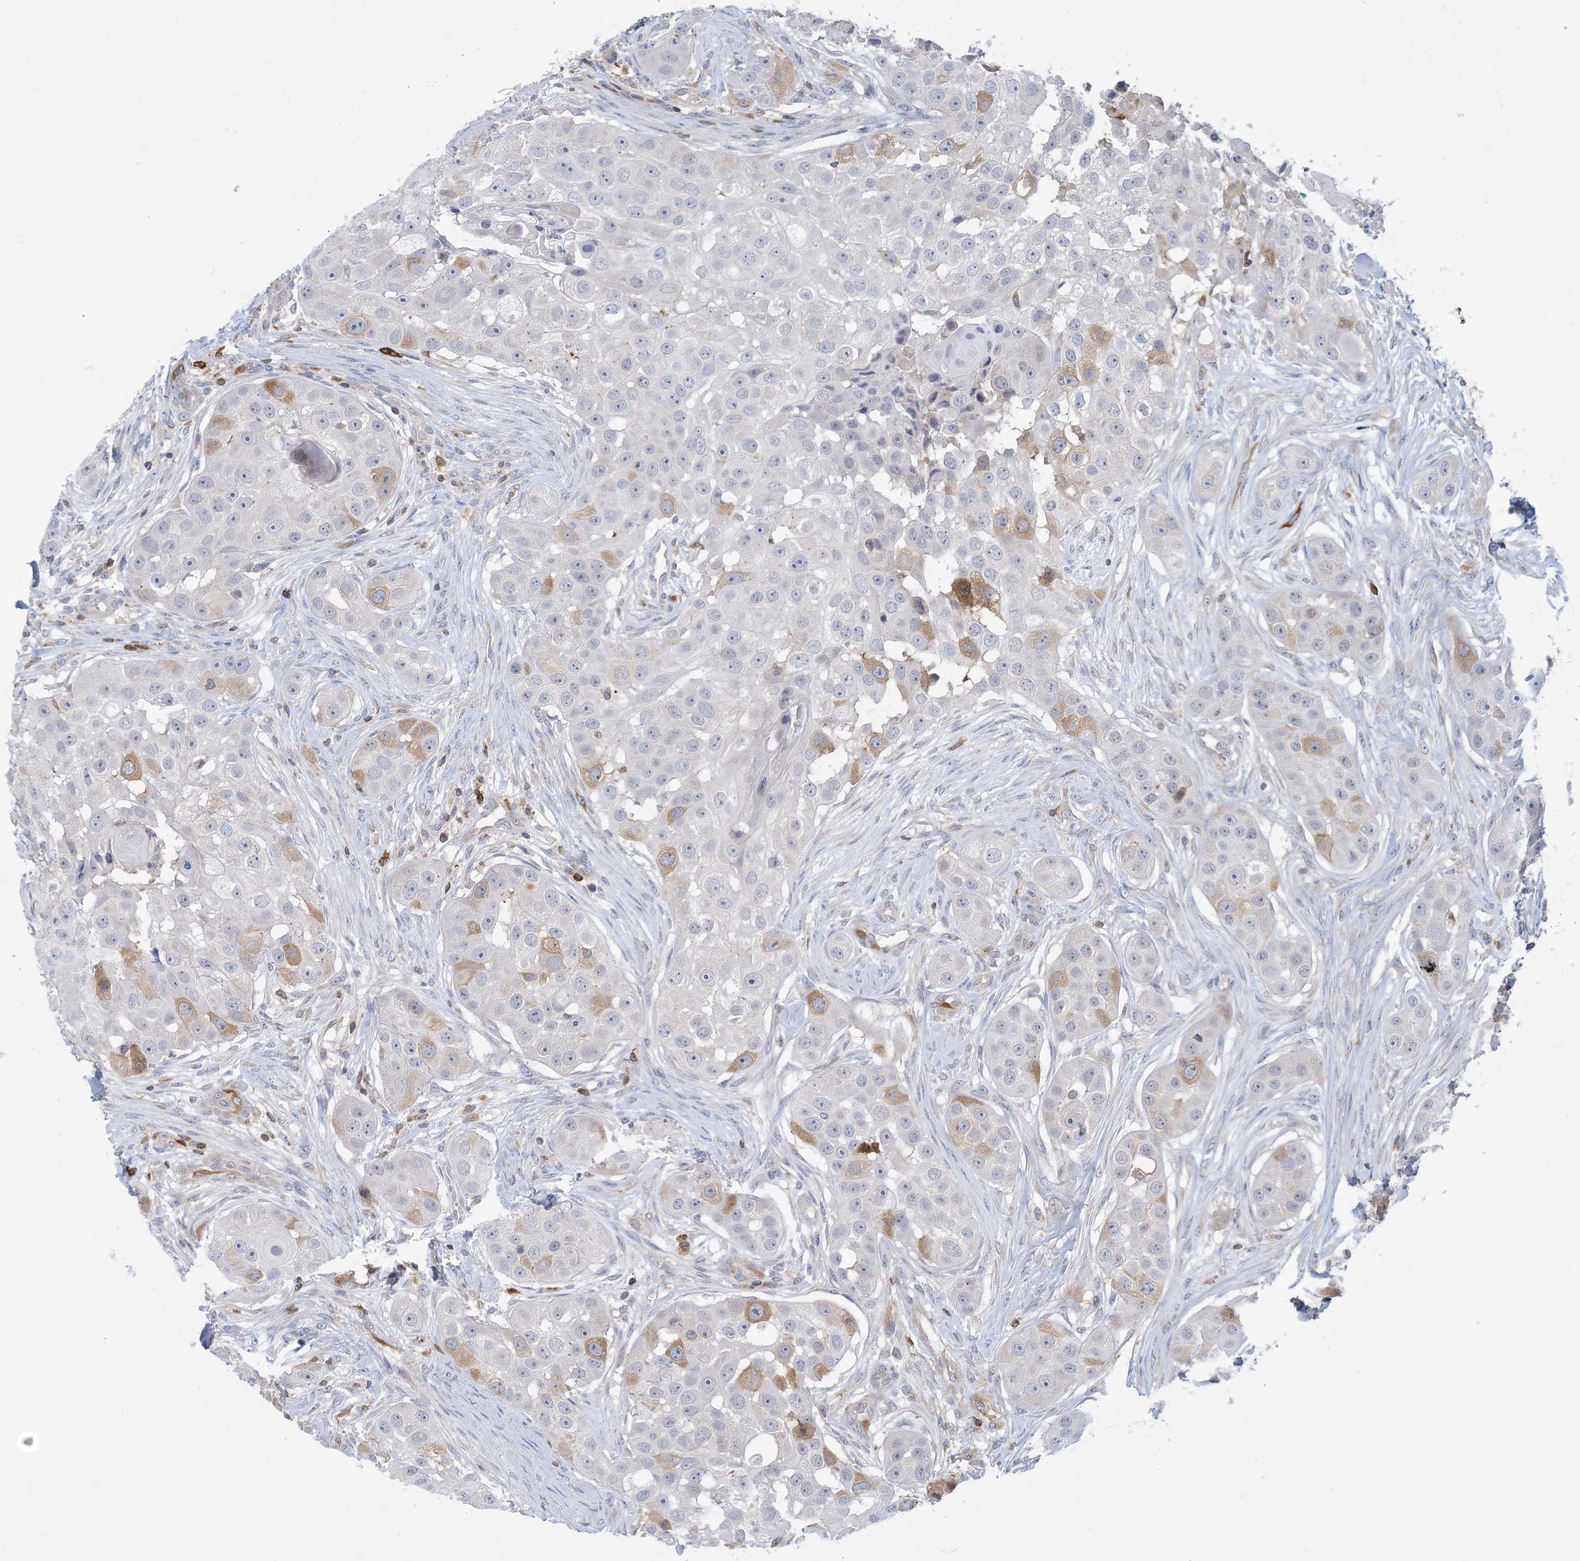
{"staining": {"intensity": "moderate", "quantity": "<25%", "location": "cytoplasmic/membranous"}, "tissue": "head and neck cancer", "cell_type": "Tumor cells", "image_type": "cancer", "snomed": [{"axis": "morphology", "description": "Normal tissue, NOS"}, {"axis": "morphology", "description": "Squamous cell carcinoma, NOS"}, {"axis": "topography", "description": "Skeletal muscle"}, {"axis": "topography", "description": "Head-Neck"}], "caption": "High-power microscopy captured an immunohistochemistry image of head and neck squamous cell carcinoma, revealing moderate cytoplasmic/membranous positivity in about <25% of tumor cells.", "gene": "AOC1", "patient": {"sex": "male", "age": 51}}